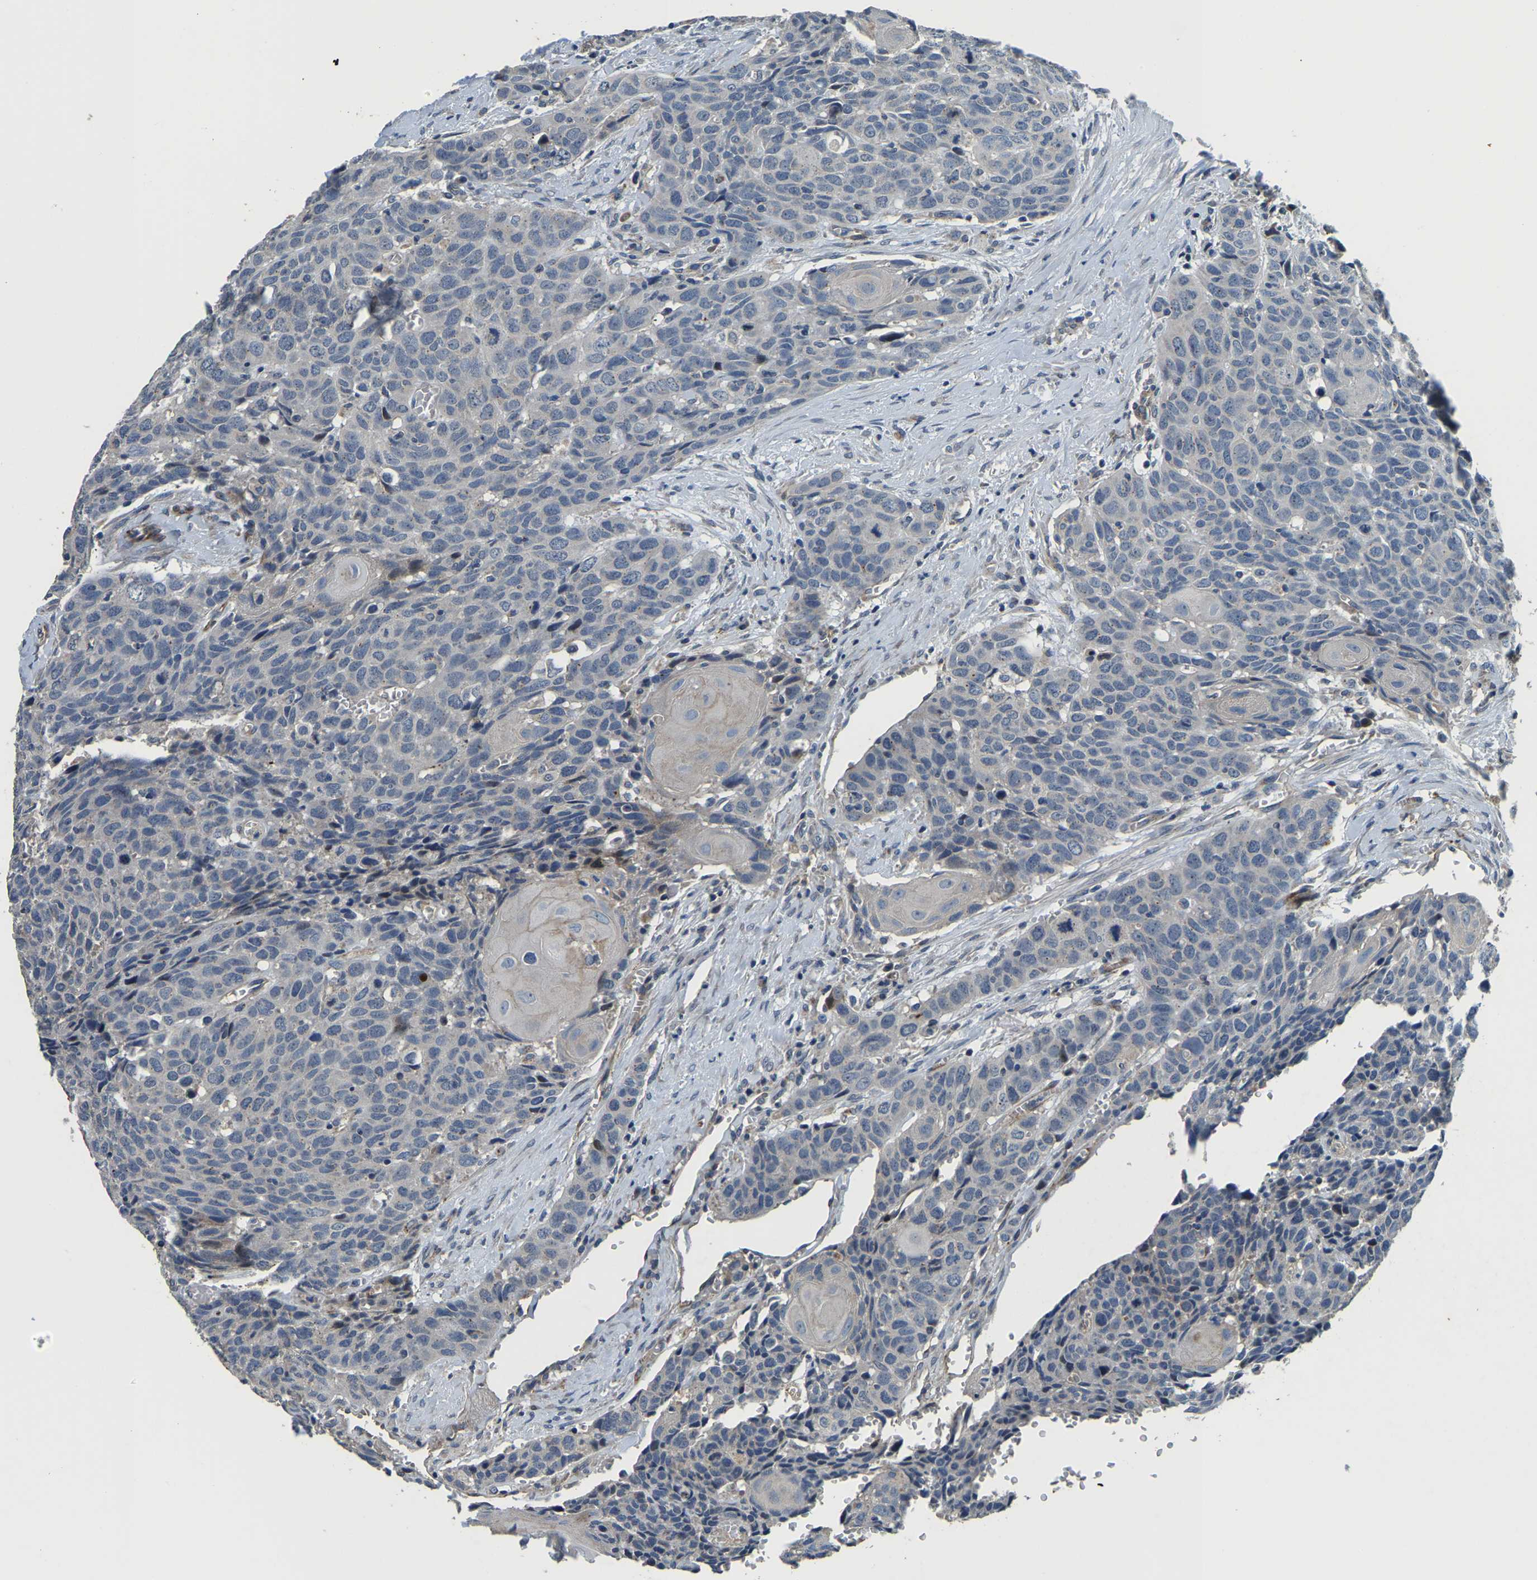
{"staining": {"intensity": "negative", "quantity": "none", "location": "none"}, "tissue": "head and neck cancer", "cell_type": "Tumor cells", "image_type": "cancer", "snomed": [{"axis": "morphology", "description": "Squamous cell carcinoma, NOS"}, {"axis": "topography", "description": "Head-Neck"}], "caption": "The histopathology image reveals no staining of tumor cells in head and neck cancer (squamous cell carcinoma). (DAB (3,3'-diaminobenzidine) immunohistochemistry (IHC), high magnification).", "gene": "RNF39", "patient": {"sex": "male", "age": 66}}